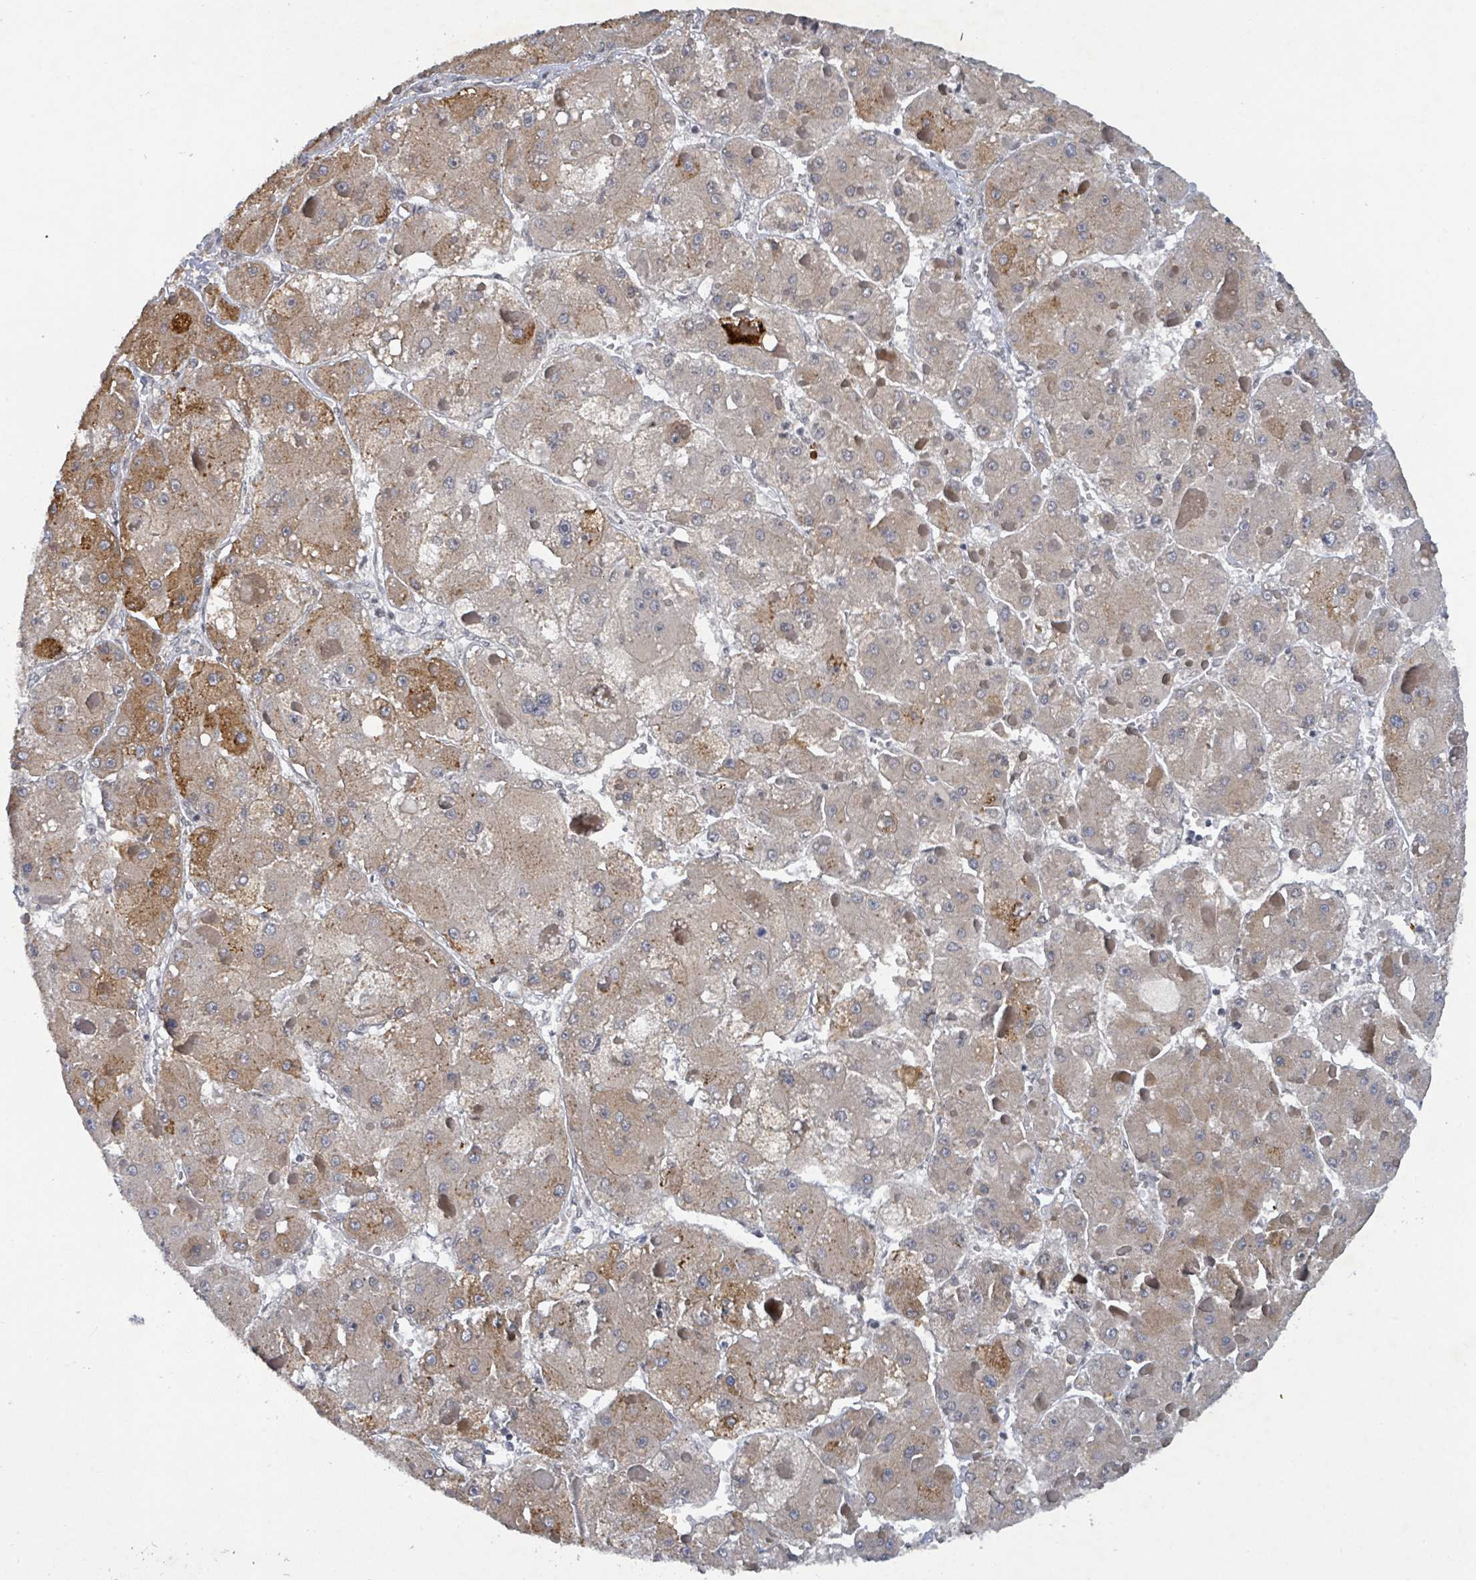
{"staining": {"intensity": "moderate", "quantity": "<25%", "location": "cytoplasmic/membranous"}, "tissue": "liver cancer", "cell_type": "Tumor cells", "image_type": "cancer", "snomed": [{"axis": "morphology", "description": "Carcinoma, Hepatocellular, NOS"}, {"axis": "topography", "description": "Liver"}], "caption": "Immunohistochemistry (IHC) (DAB (3,3'-diaminobenzidine)) staining of human liver cancer (hepatocellular carcinoma) displays moderate cytoplasmic/membranous protein positivity in approximately <25% of tumor cells. The staining was performed using DAB, with brown indicating positive protein expression. Nuclei are stained blue with hematoxylin.", "gene": "BANP", "patient": {"sex": "female", "age": 73}}